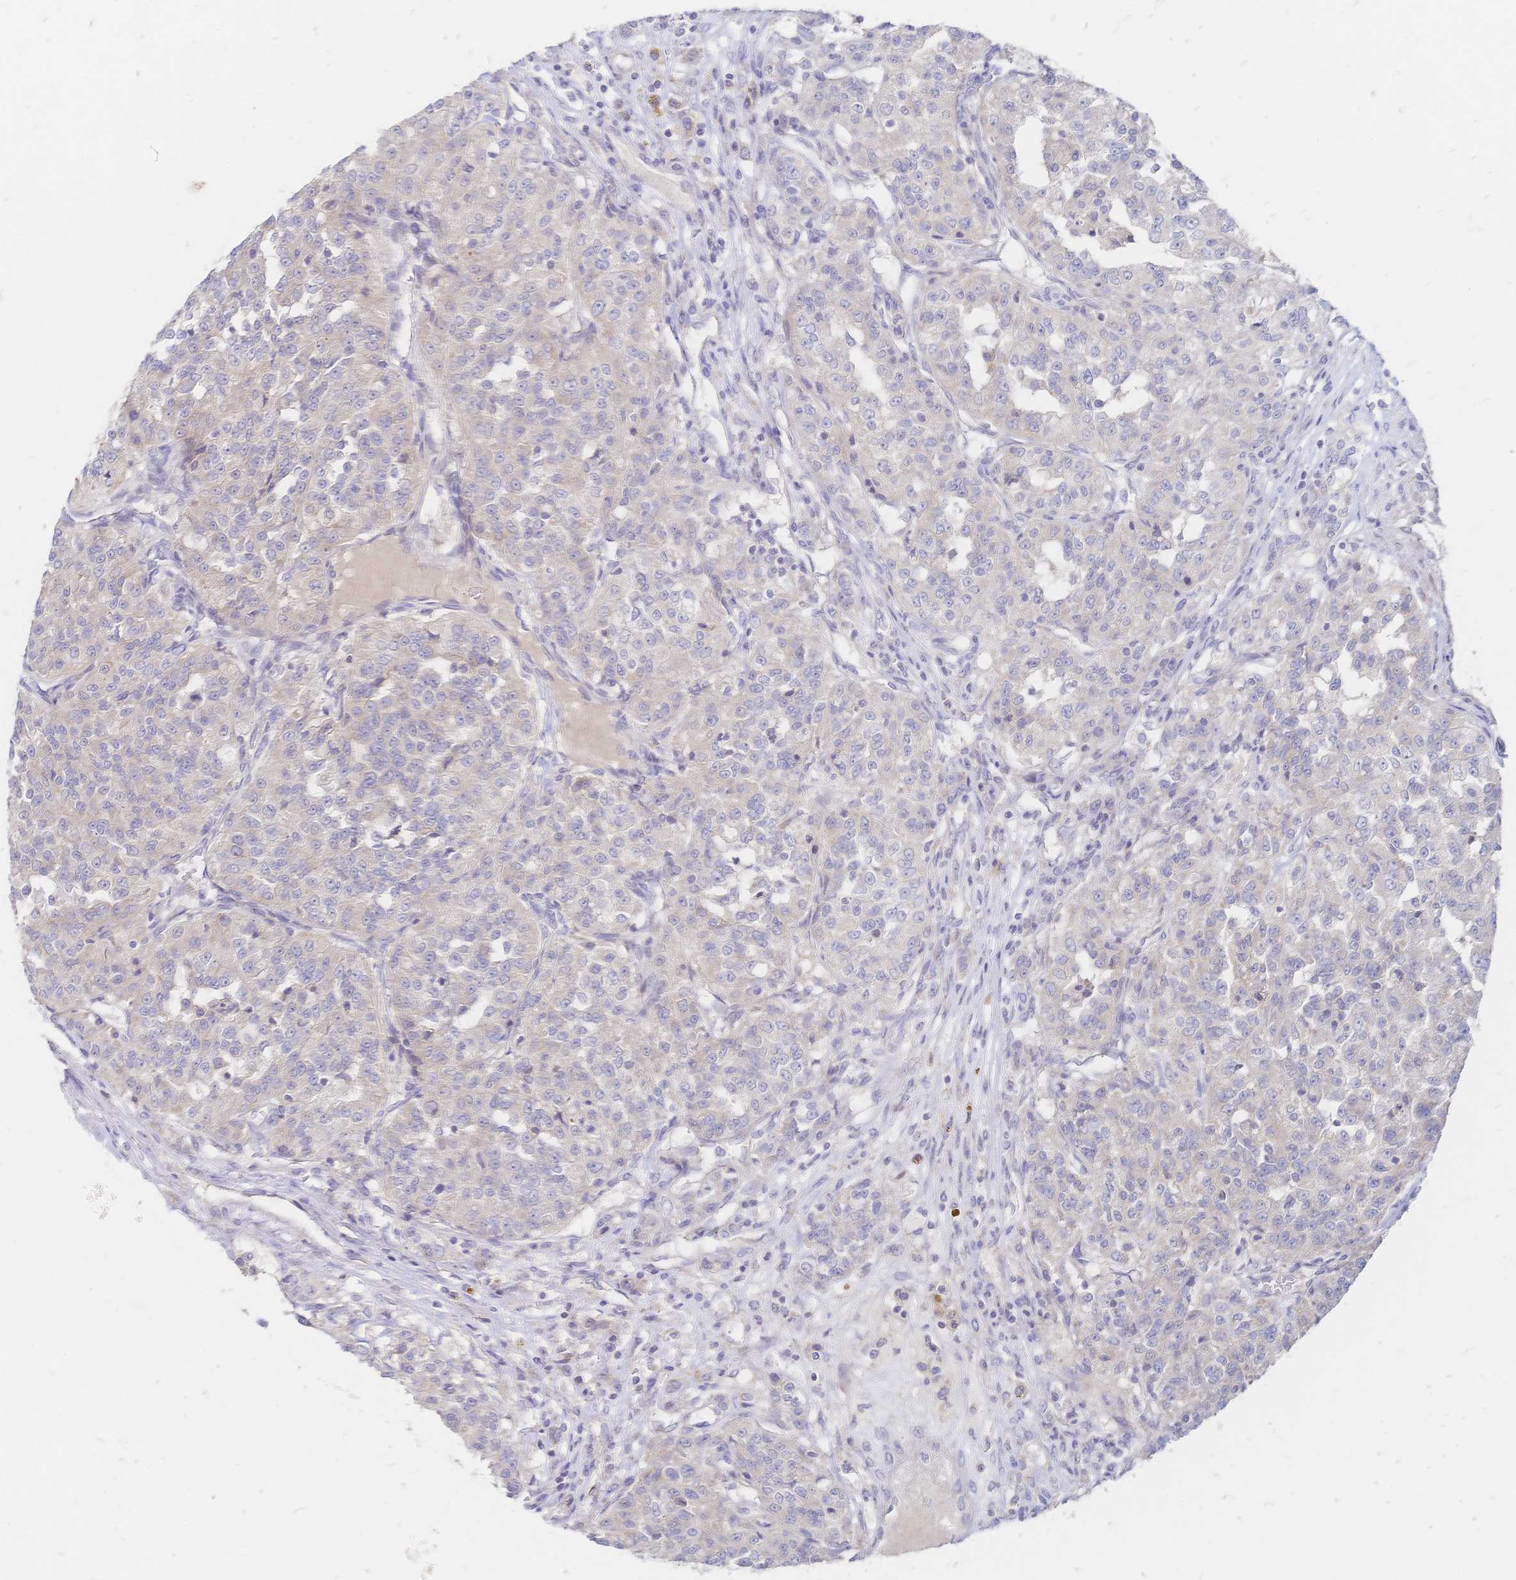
{"staining": {"intensity": "negative", "quantity": "none", "location": "none"}, "tissue": "renal cancer", "cell_type": "Tumor cells", "image_type": "cancer", "snomed": [{"axis": "morphology", "description": "Adenocarcinoma, NOS"}, {"axis": "topography", "description": "Kidney"}], "caption": "Human renal cancer stained for a protein using immunohistochemistry demonstrates no positivity in tumor cells.", "gene": "VWC2L", "patient": {"sex": "female", "age": 63}}